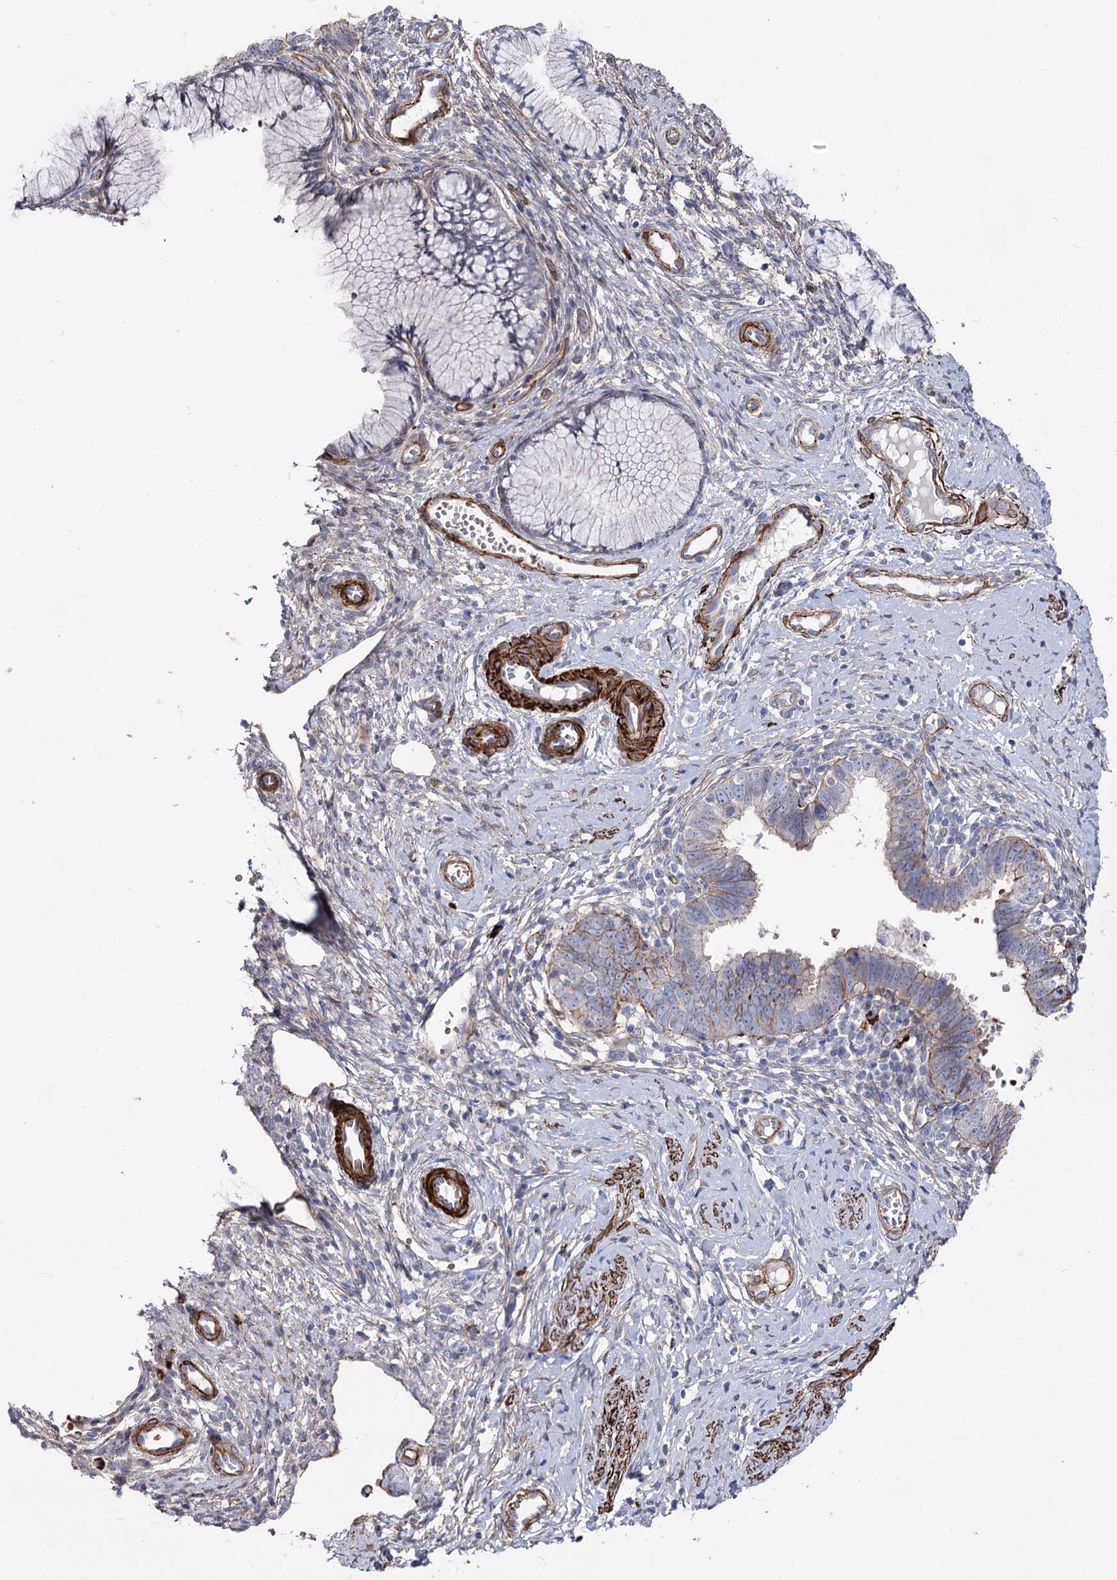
{"staining": {"intensity": "moderate", "quantity": "<25%", "location": "cytoplasmic/membranous"}, "tissue": "cervical cancer", "cell_type": "Tumor cells", "image_type": "cancer", "snomed": [{"axis": "morphology", "description": "Adenocarcinoma, NOS"}, {"axis": "topography", "description": "Cervix"}], "caption": "This histopathology image displays IHC staining of adenocarcinoma (cervical), with low moderate cytoplasmic/membranous positivity in about <25% of tumor cells.", "gene": "ARHGAP20", "patient": {"sex": "female", "age": 36}}